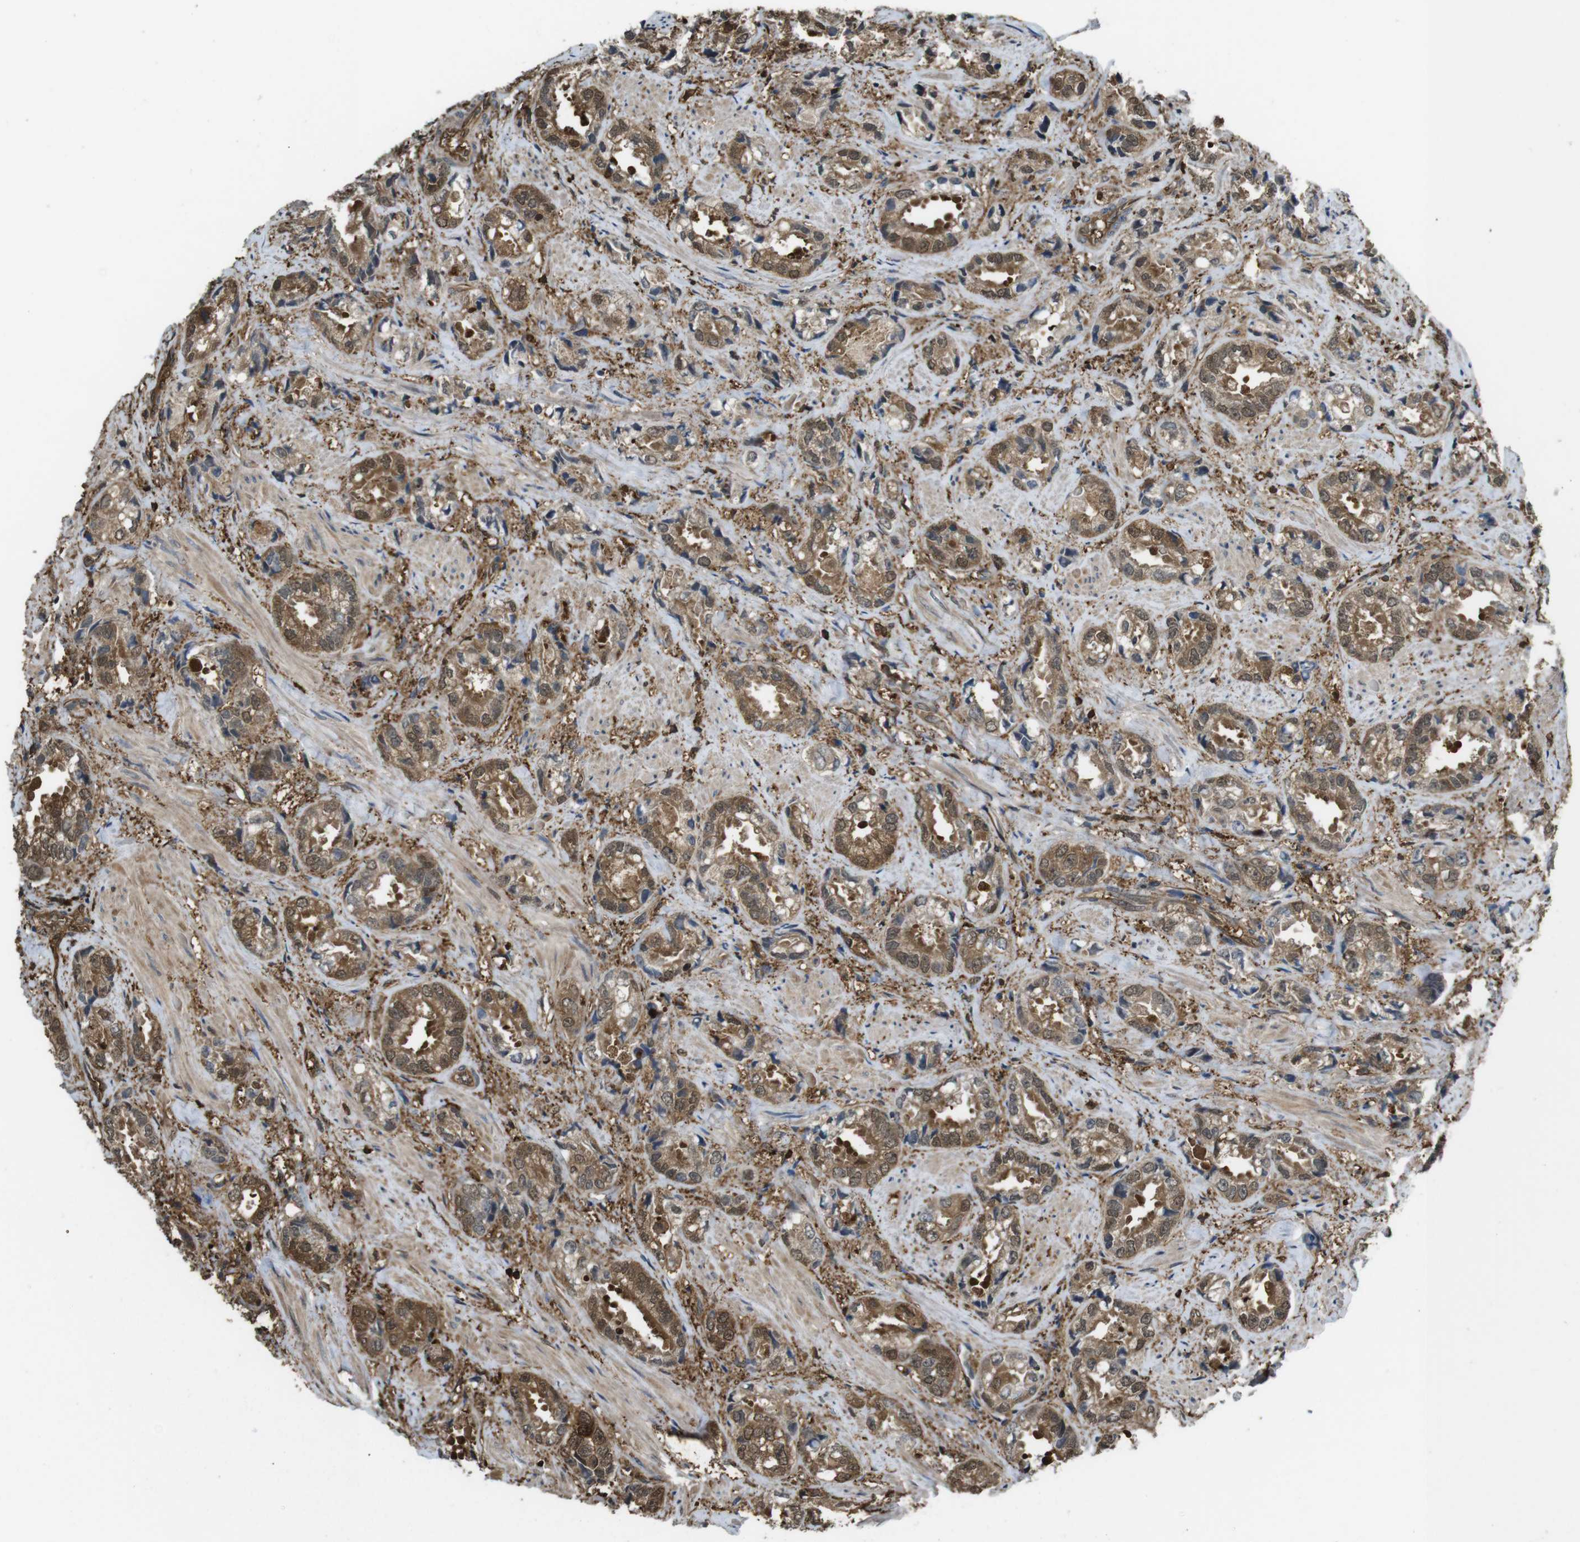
{"staining": {"intensity": "strong", "quantity": ">75%", "location": "cytoplasmic/membranous,nuclear"}, "tissue": "prostate cancer", "cell_type": "Tumor cells", "image_type": "cancer", "snomed": [{"axis": "morphology", "description": "Adenocarcinoma, High grade"}, {"axis": "topography", "description": "Prostate"}], "caption": "Prostate cancer (high-grade adenocarcinoma) was stained to show a protein in brown. There is high levels of strong cytoplasmic/membranous and nuclear expression in approximately >75% of tumor cells. (DAB (3,3'-diaminobenzidine) = brown stain, brightfield microscopy at high magnification).", "gene": "ARHGDIA", "patient": {"sex": "male", "age": 61}}